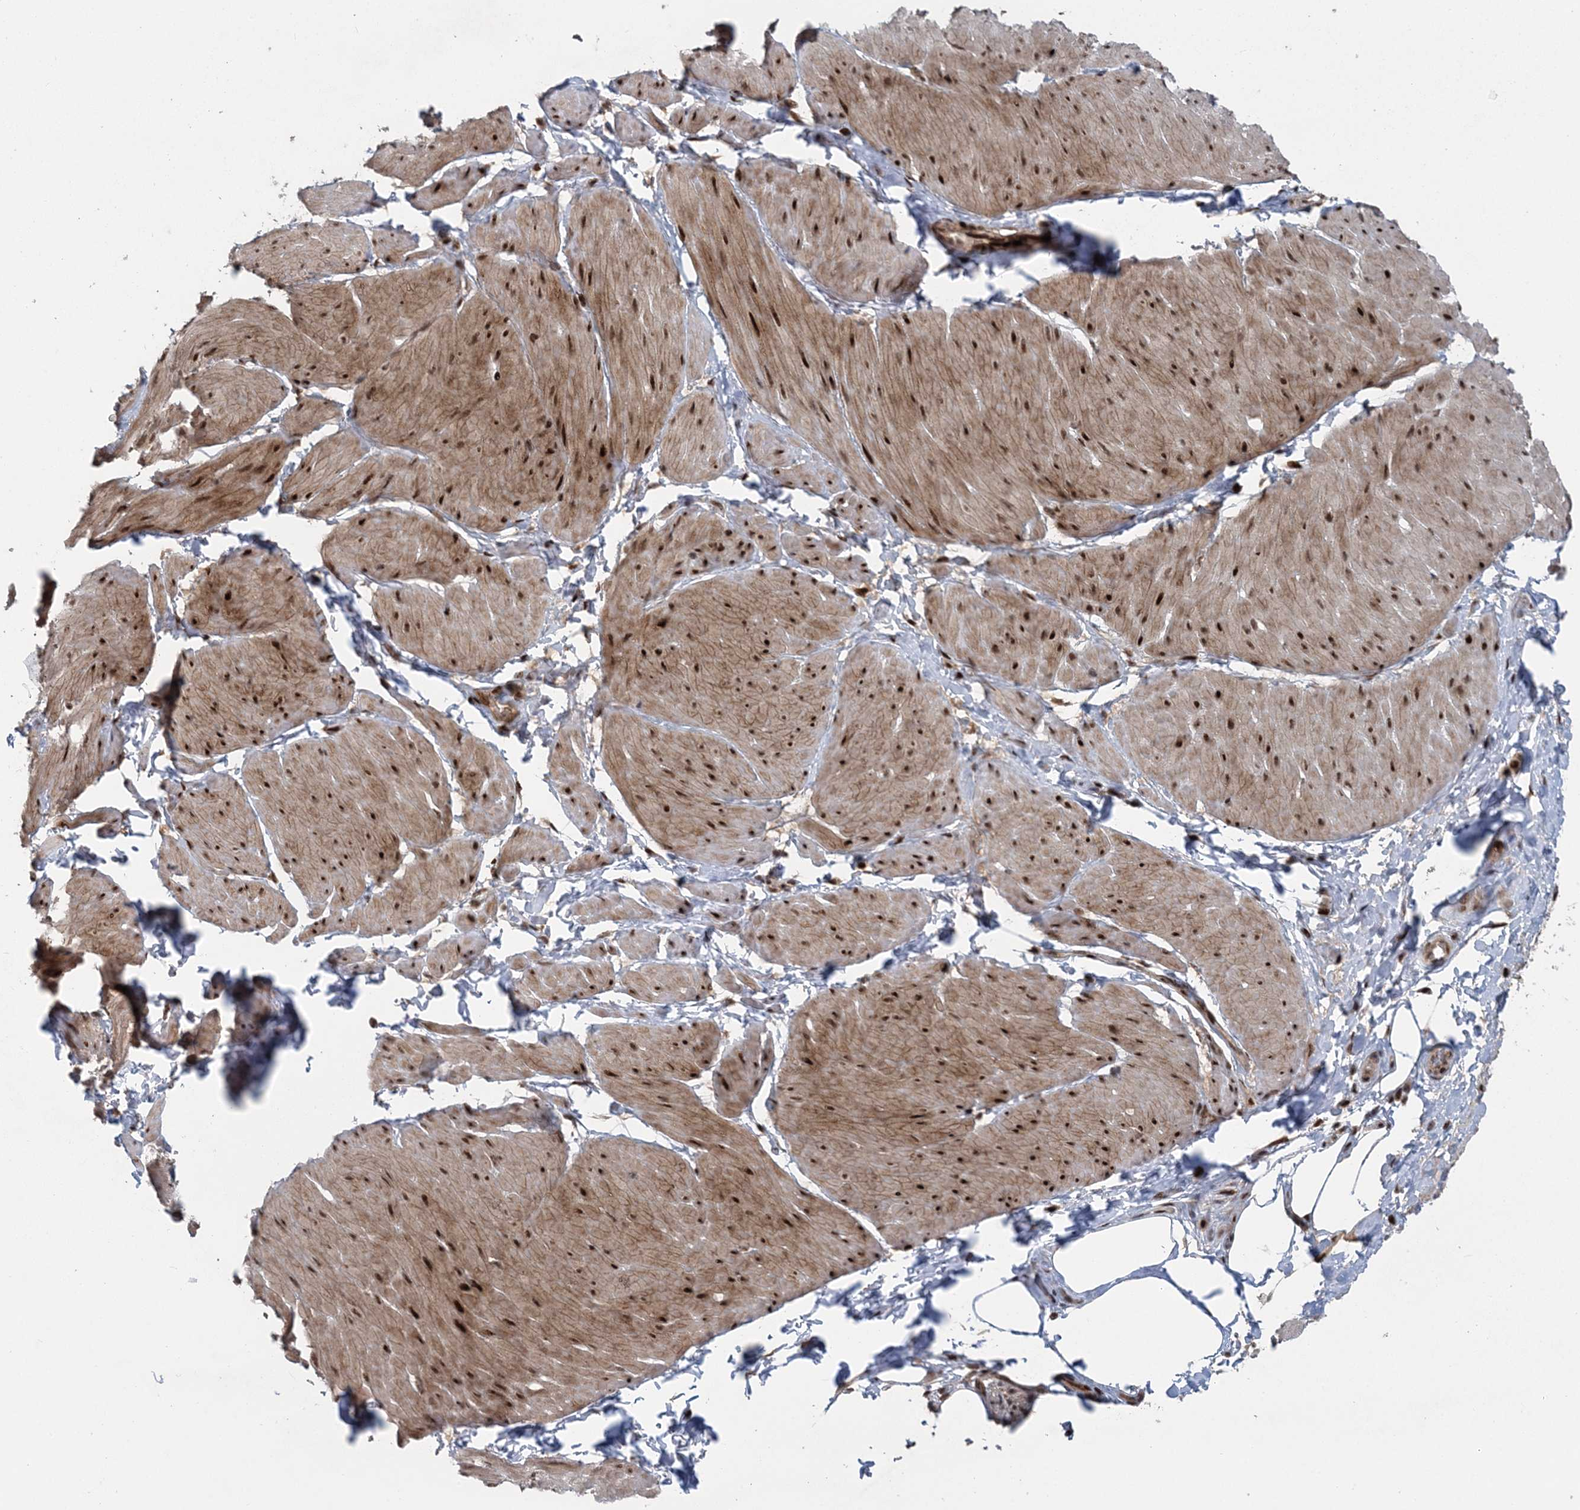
{"staining": {"intensity": "strong", "quantity": ">75%", "location": "cytoplasmic/membranous,nuclear"}, "tissue": "smooth muscle", "cell_type": "Smooth muscle cells", "image_type": "normal", "snomed": [{"axis": "morphology", "description": "Urothelial carcinoma, High grade"}, {"axis": "topography", "description": "Urinary bladder"}], "caption": "High-power microscopy captured an immunohistochemistry (IHC) micrograph of normal smooth muscle, revealing strong cytoplasmic/membranous,nuclear staining in about >75% of smooth muscle cells. The staining is performed using DAB (3,3'-diaminobenzidine) brown chromogen to label protein expression. The nuclei are counter-stained blue using hematoxylin.", "gene": "CWC22", "patient": {"sex": "male", "age": 46}}